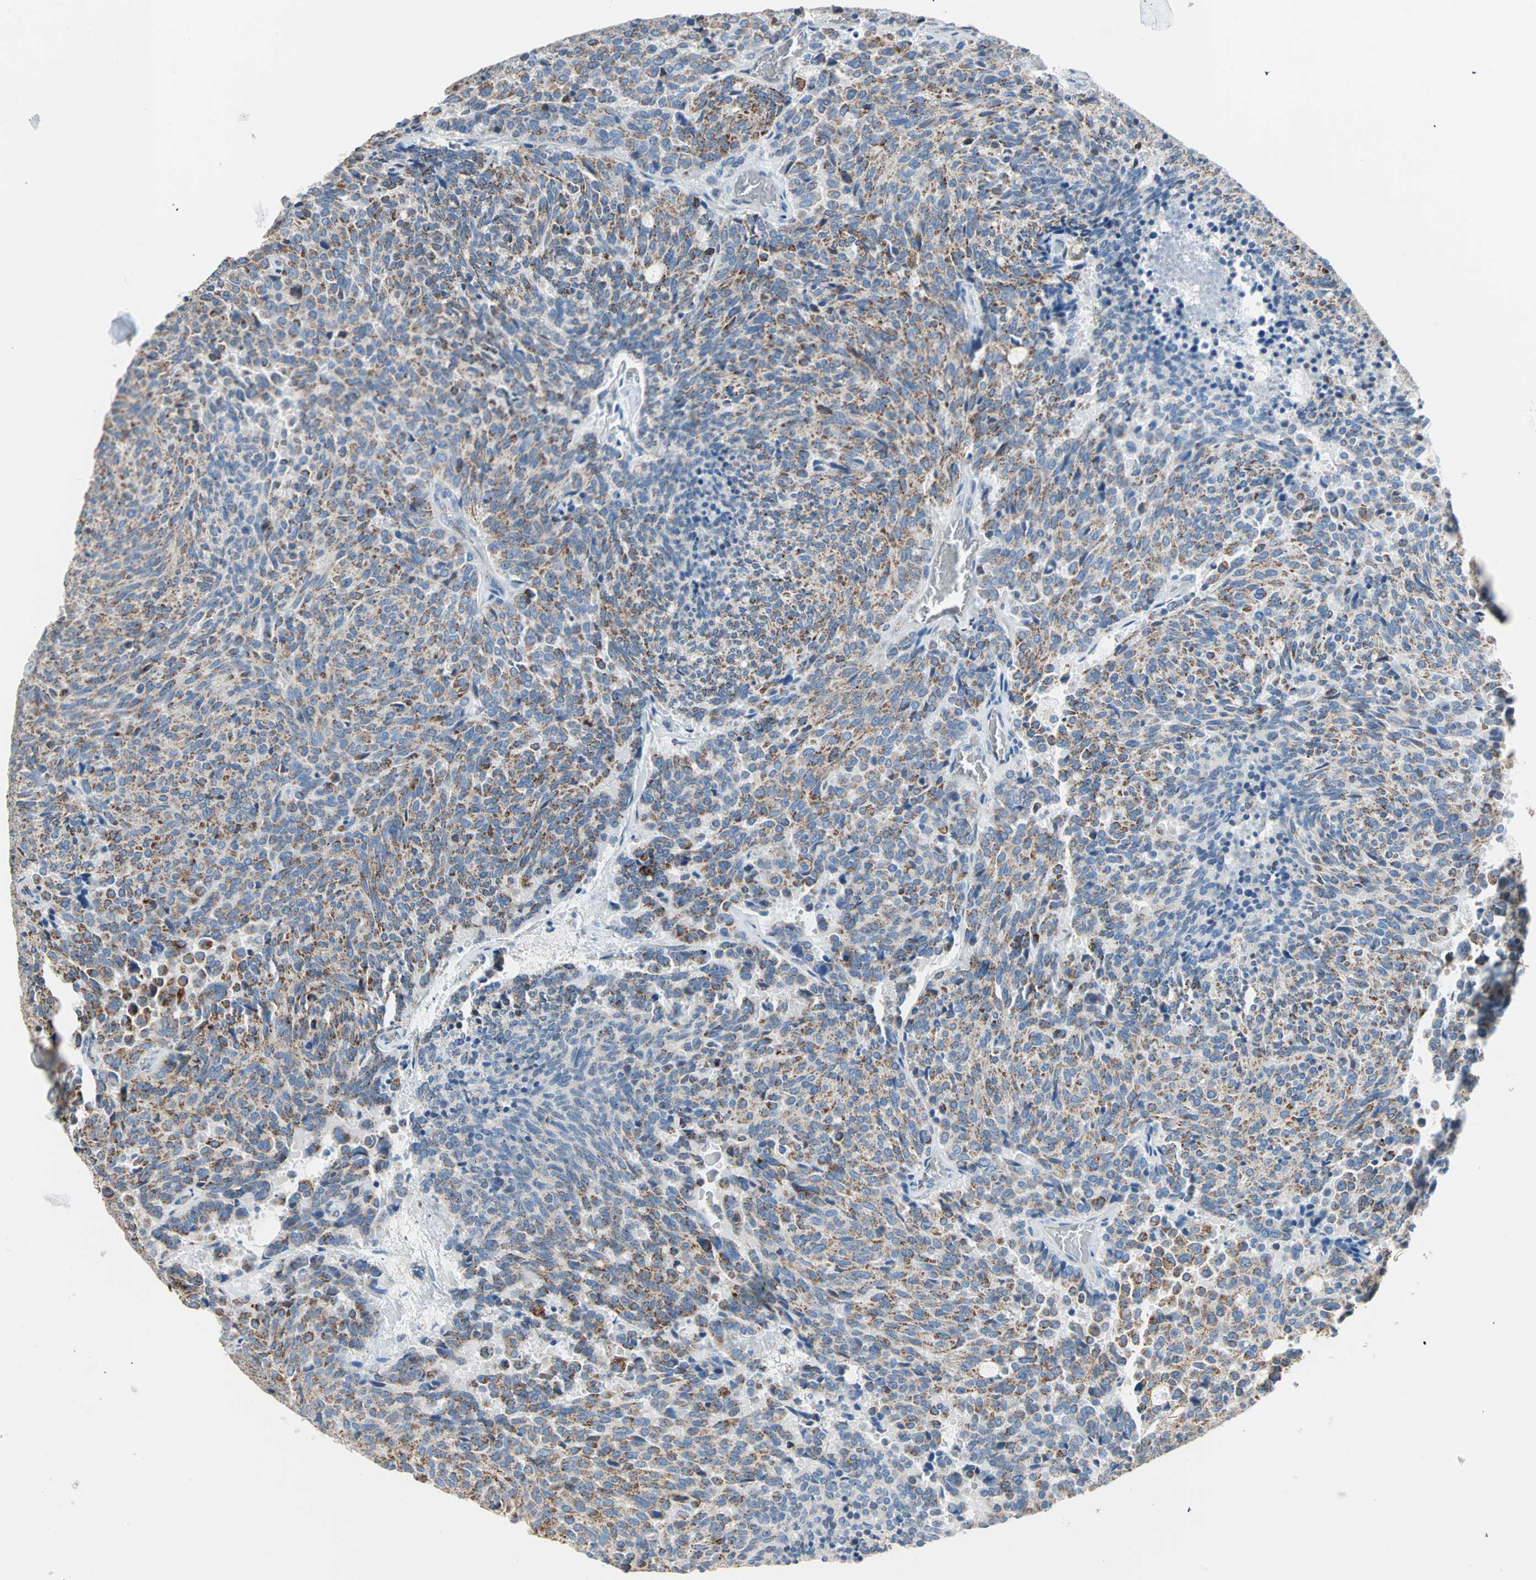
{"staining": {"intensity": "moderate", "quantity": ">75%", "location": "cytoplasmic/membranous"}, "tissue": "carcinoid", "cell_type": "Tumor cells", "image_type": "cancer", "snomed": [{"axis": "morphology", "description": "Carcinoid, malignant, NOS"}, {"axis": "topography", "description": "Pancreas"}], "caption": "This photomicrograph displays immunohistochemistry staining of human carcinoid (malignant), with medium moderate cytoplasmic/membranous positivity in about >75% of tumor cells.", "gene": "TST", "patient": {"sex": "female", "age": 54}}